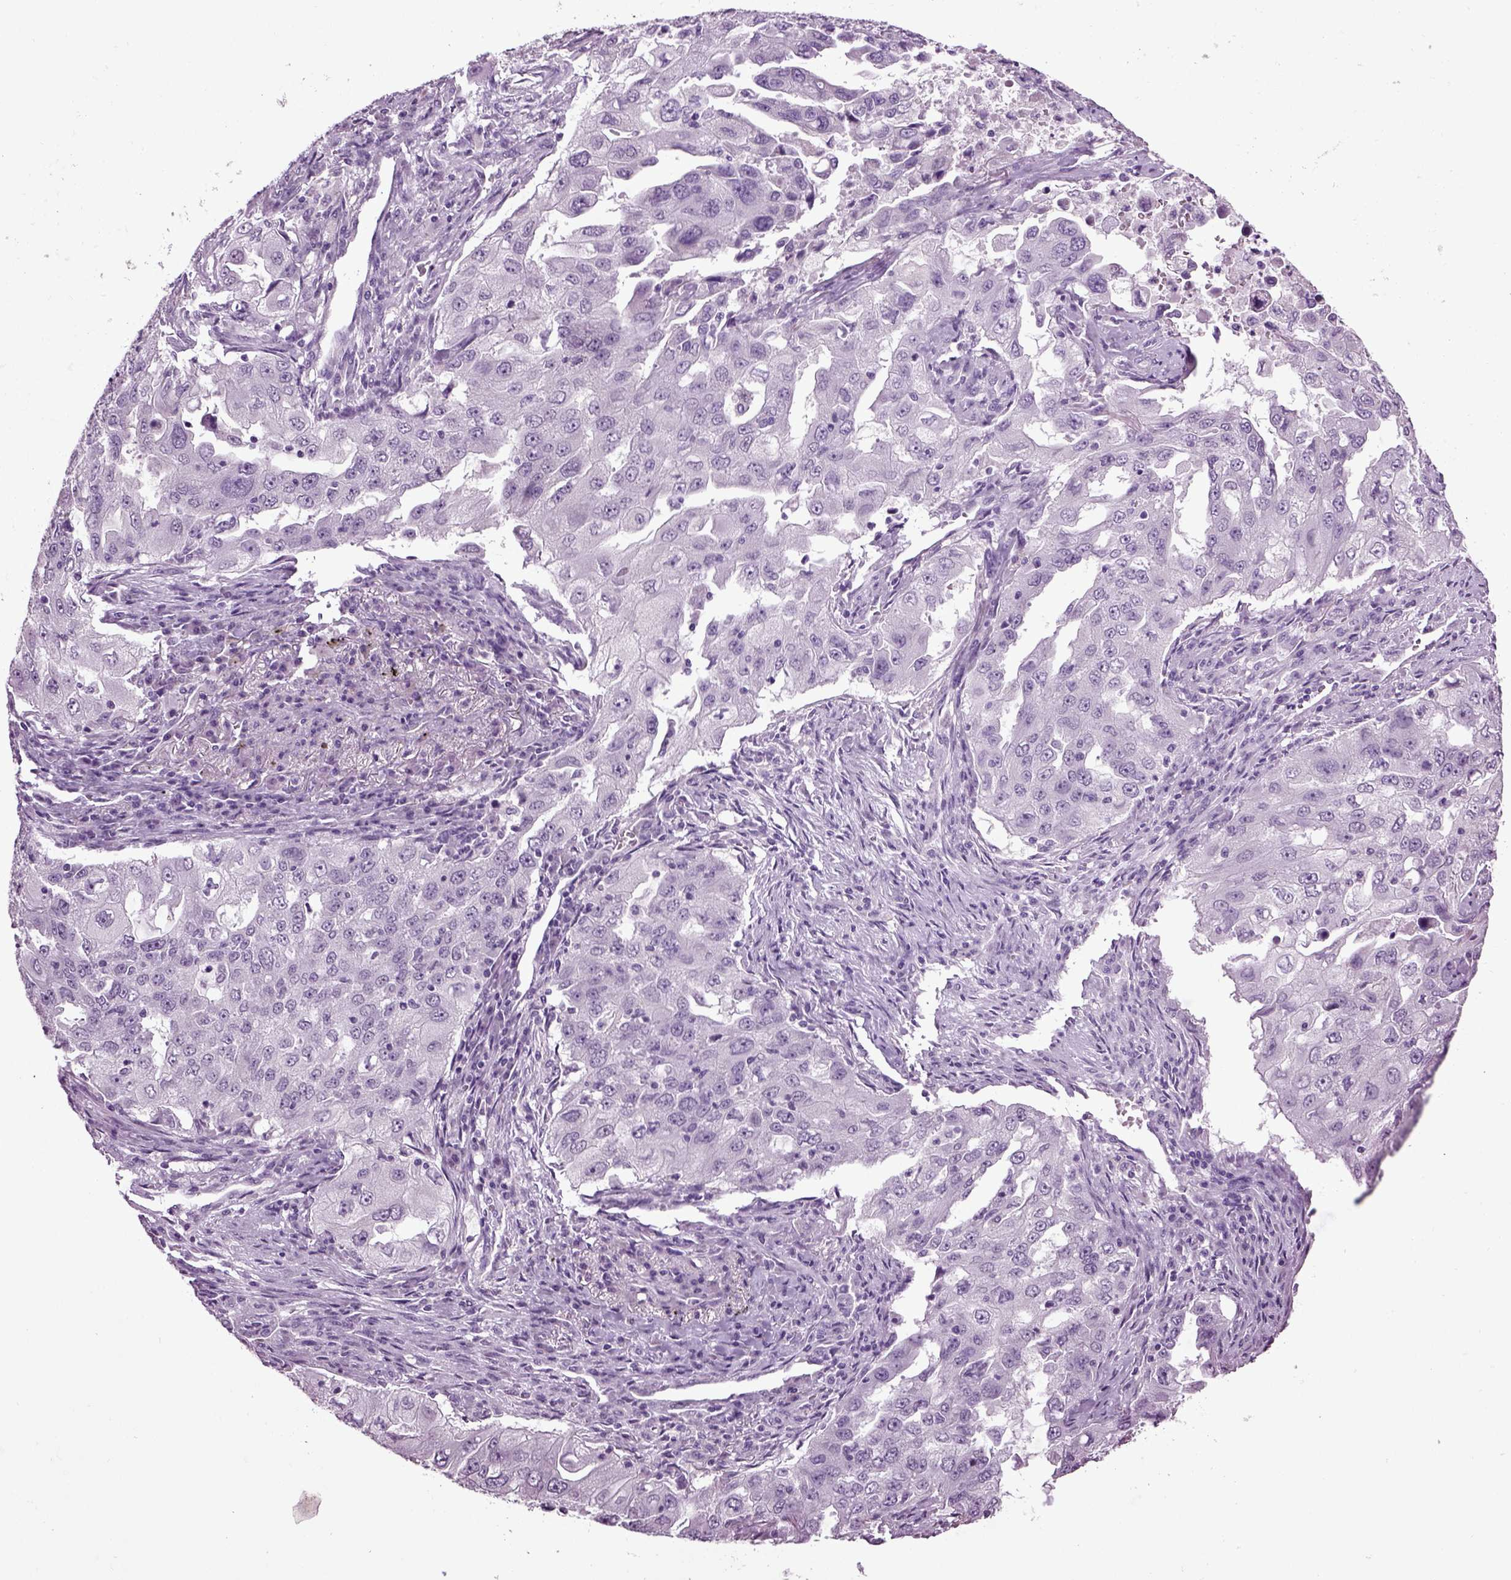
{"staining": {"intensity": "negative", "quantity": "none", "location": "none"}, "tissue": "lung cancer", "cell_type": "Tumor cells", "image_type": "cancer", "snomed": [{"axis": "morphology", "description": "Adenocarcinoma, NOS"}, {"axis": "topography", "description": "Lung"}], "caption": "High magnification brightfield microscopy of adenocarcinoma (lung) stained with DAB (brown) and counterstained with hematoxylin (blue): tumor cells show no significant staining.", "gene": "SLC17A6", "patient": {"sex": "female", "age": 61}}